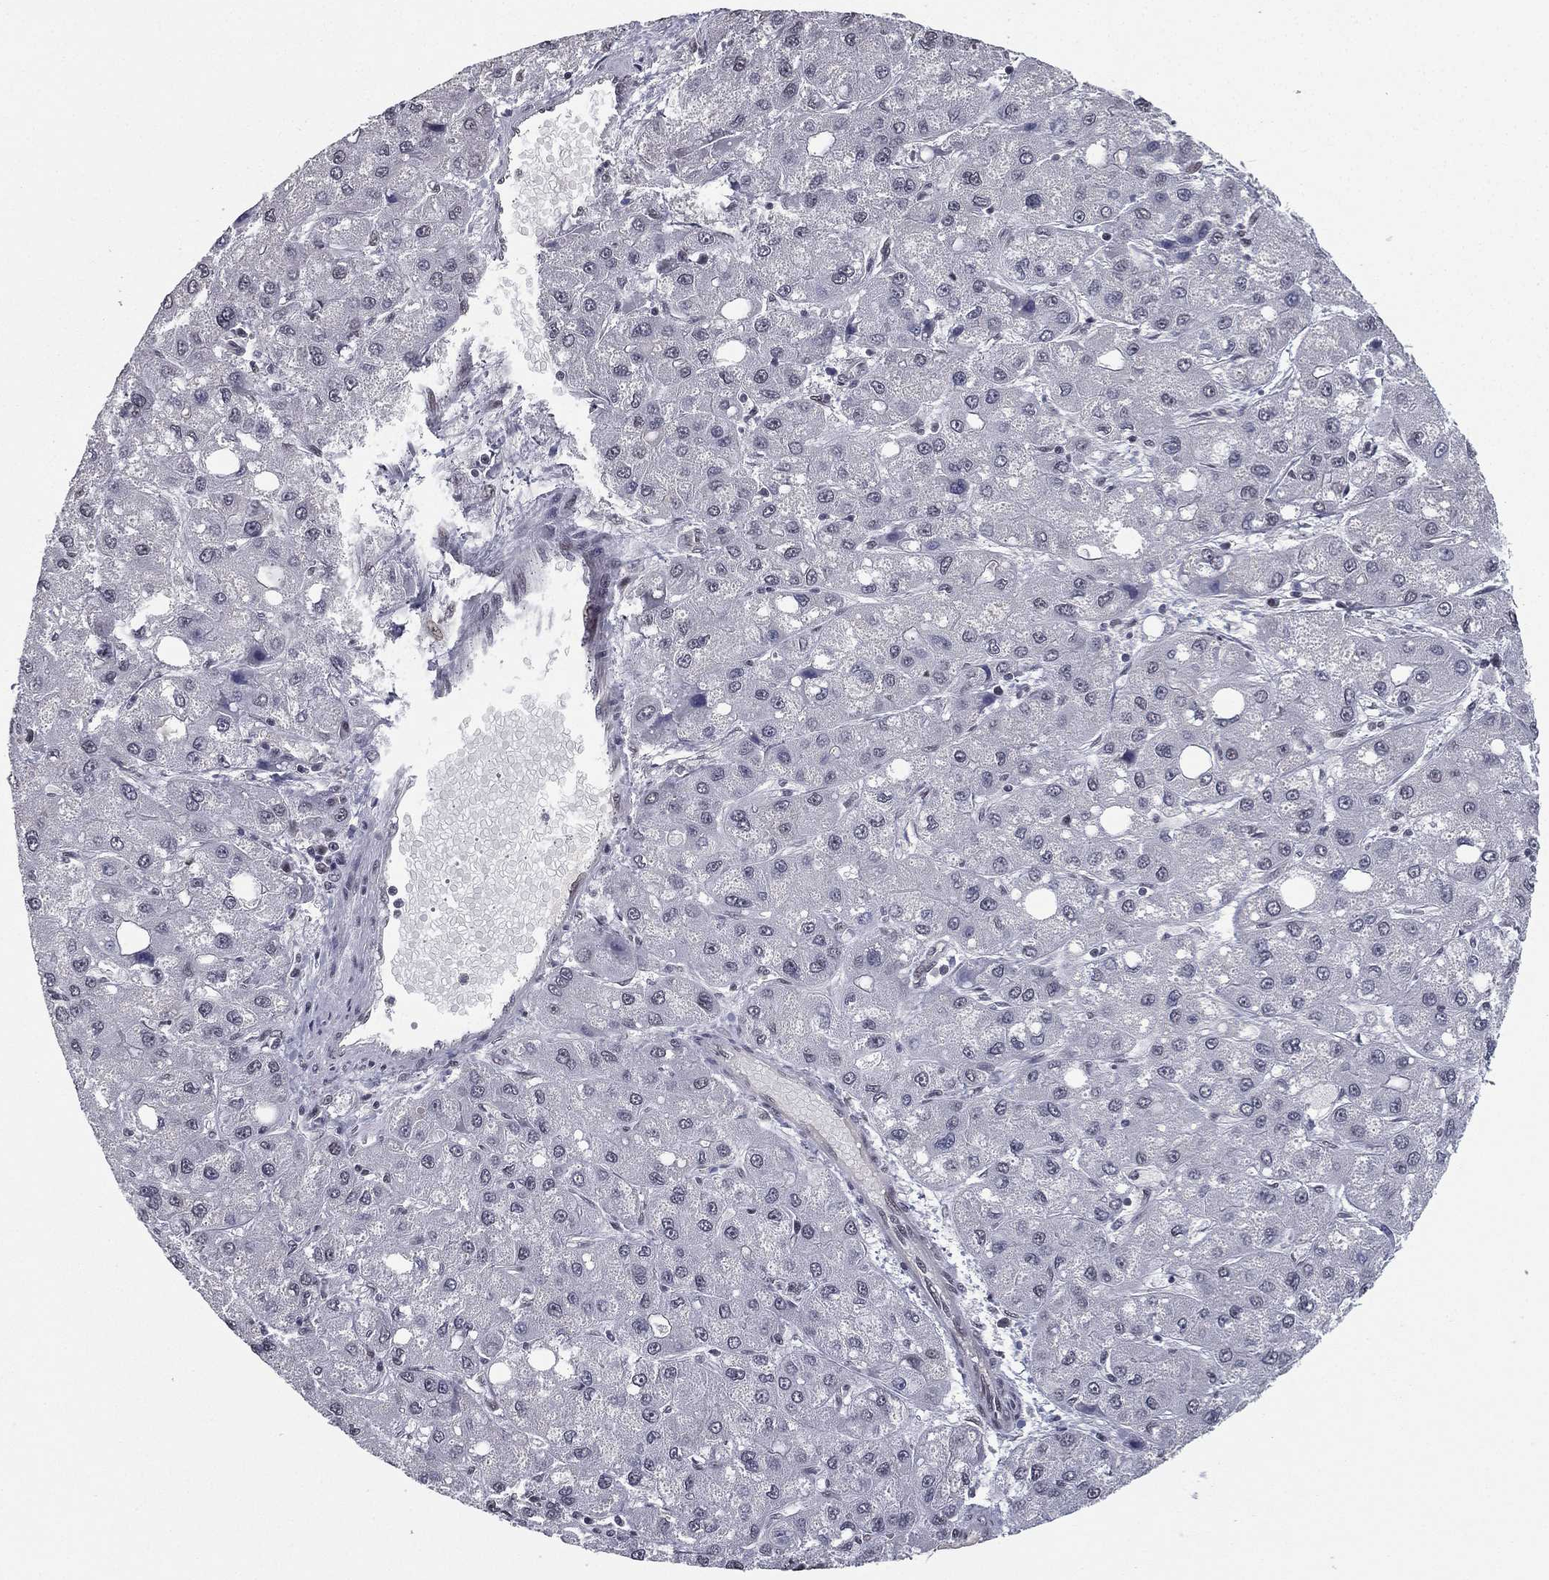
{"staining": {"intensity": "negative", "quantity": "none", "location": "none"}, "tissue": "liver cancer", "cell_type": "Tumor cells", "image_type": "cancer", "snomed": [{"axis": "morphology", "description": "Carcinoma, Hepatocellular, NOS"}, {"axis": "topography", "description": "Liver"}], "caption": "This photomicrograph is of liver hepatocellular carcinoma stained with immunohistochemistry to label a protein in brown with the nuclei are counter-stained blue. There is no positivity in tumor cells.", "gene": "RARB", "patient": {"sex": "male", "age": 73}}